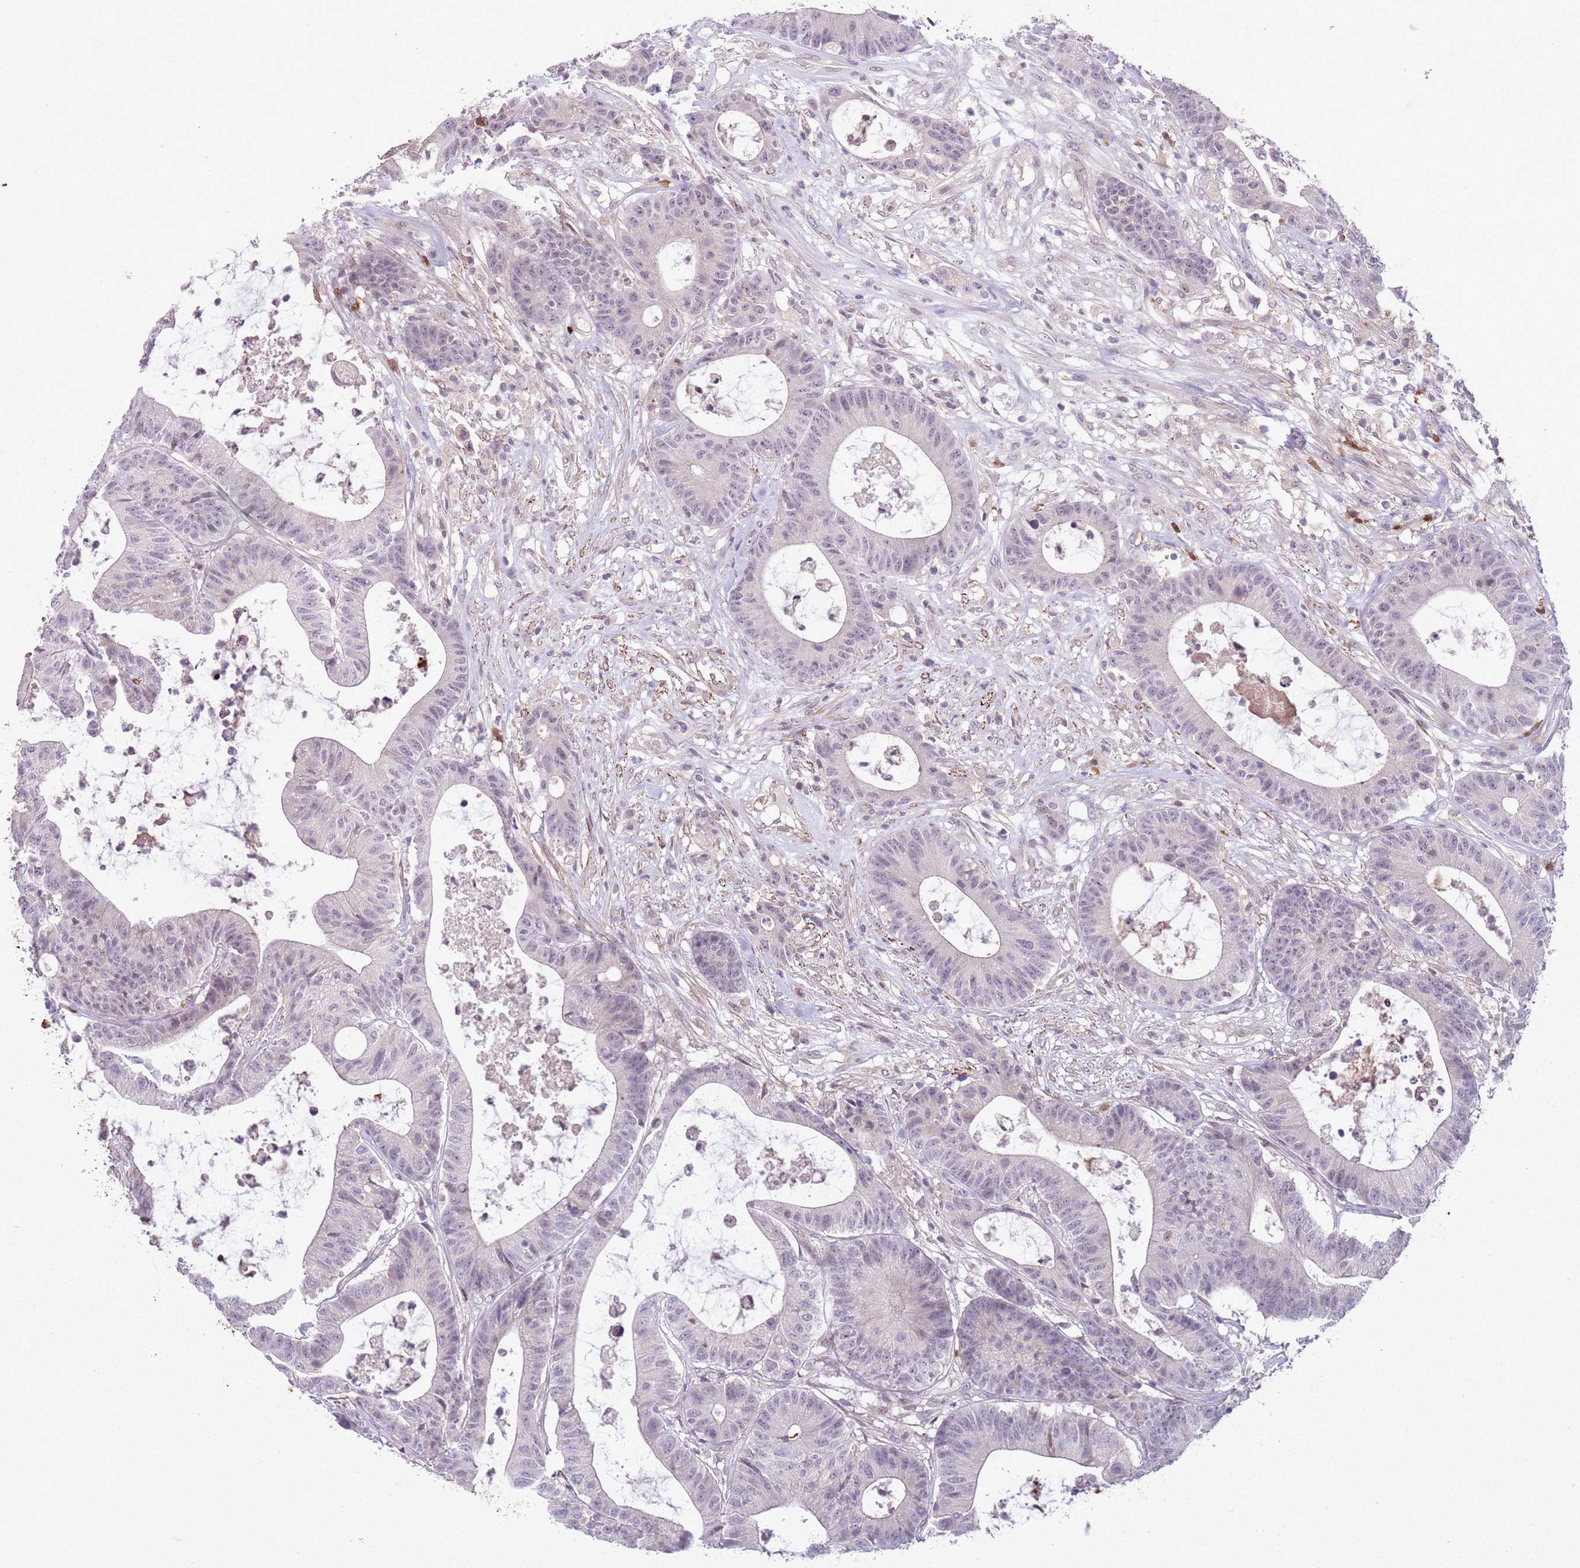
{"staining": {"intensity": "negative", "quantity": "none", "location": "none"}, "tissue": "colorectal cancer", "cell_type": "Tumor cells", "image_type": "cancer", "snomed": [{"axis": "morphology", "description": "Adenocarcinoma, NOS"}, {"axis": "topography", "description": "Colon"}], "caption": "This is an IHC image of human colorectal cancer. There is no staining in tumor cells.", "gene": "CCNI", "patient": {"sex": "female", "age": 84}}